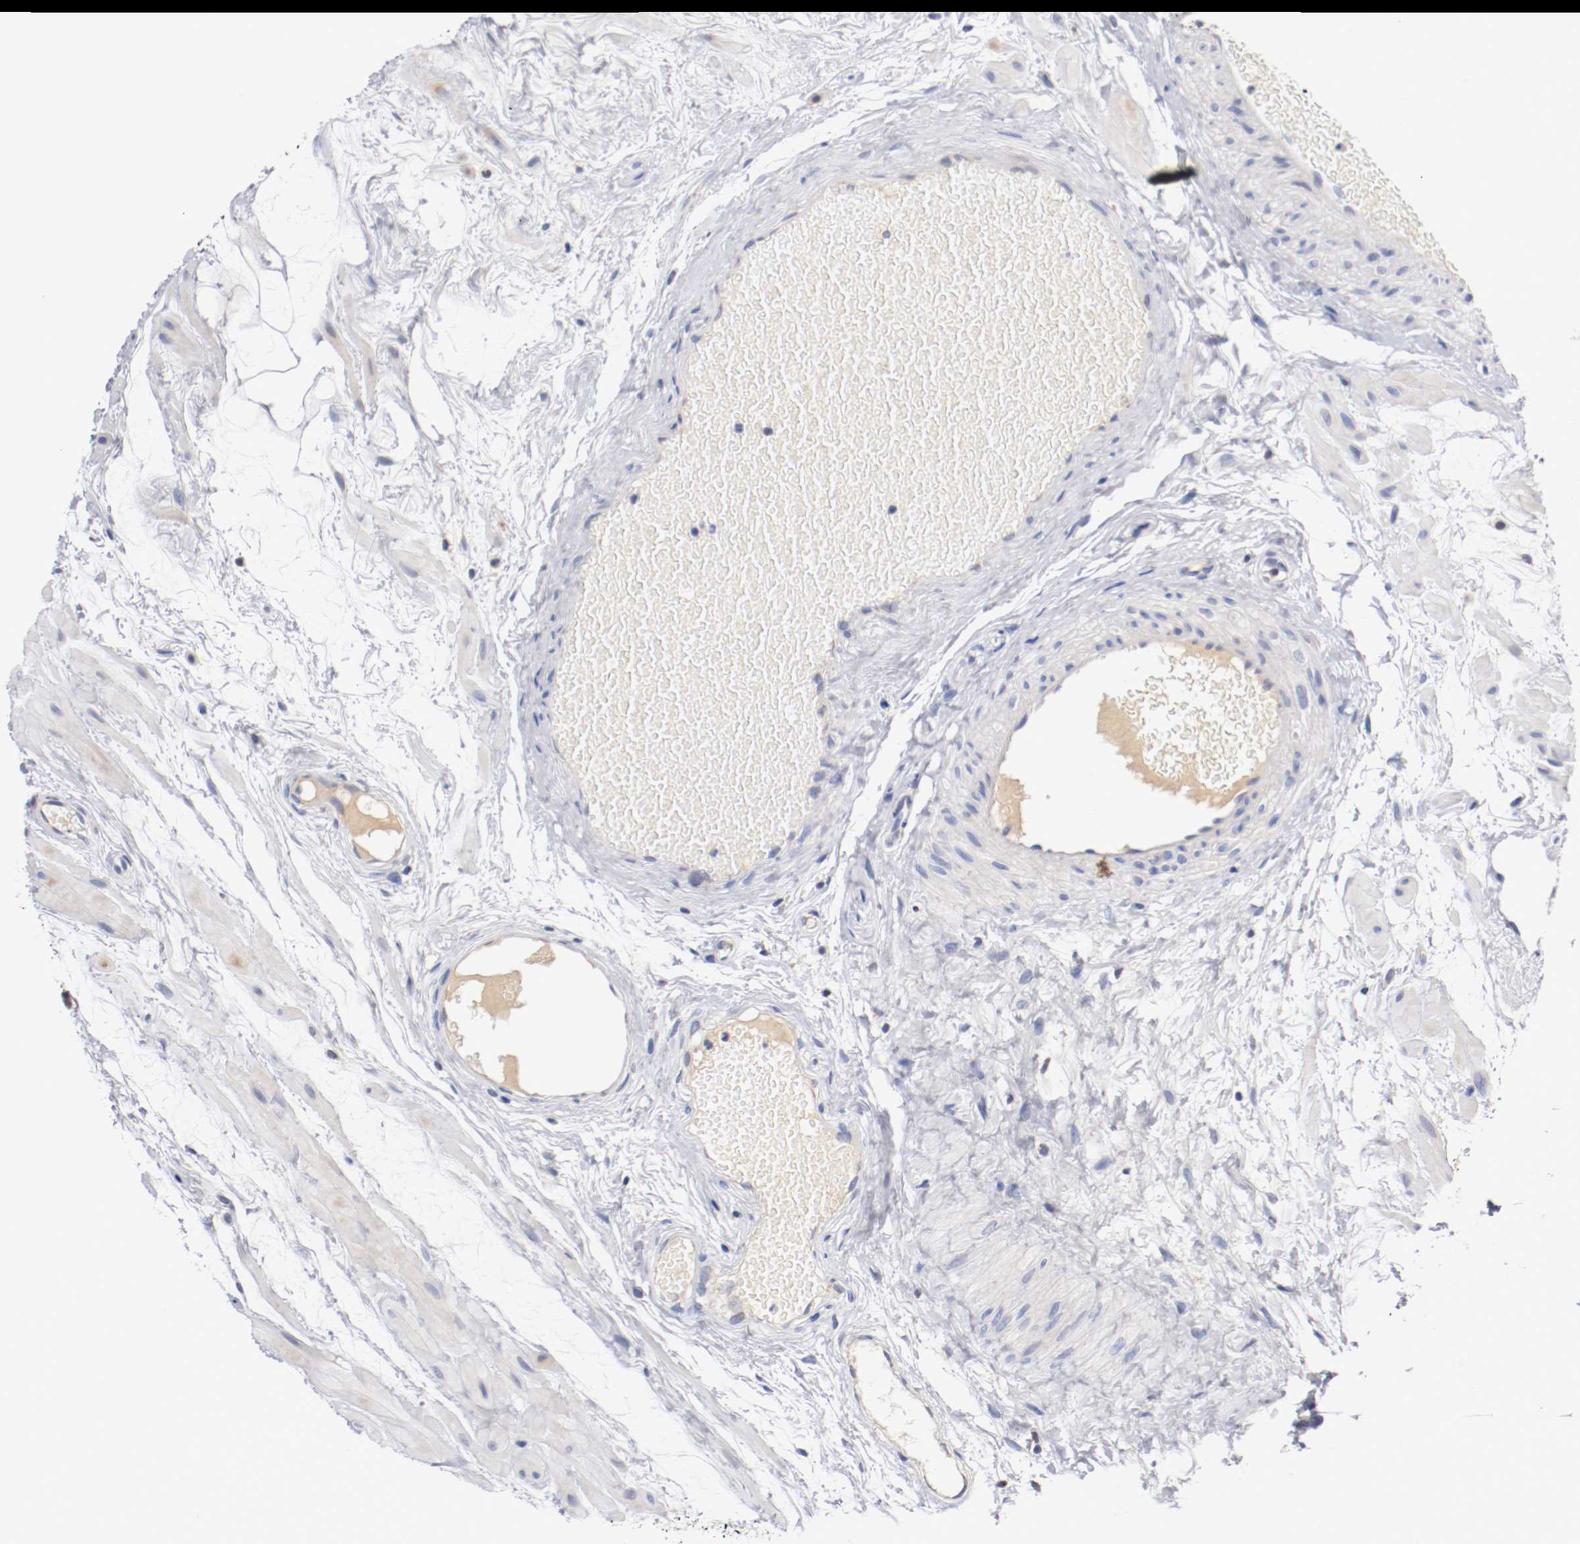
{"staining": {"intensity": "weak", "quantity": "25%-75%", "location": "cytoplasmic/membranous"}, "tissue": "epididymis", "cell_type": "Glandular cells", "image_type": "normal", "snomed": [{"axis": "morphology", "description": "Normal tissue, NOS"}, {"axis": "morphology", "description": "Atrophy, NOS"}, {"axis": "topography", "description": "Testis"}, {"axis": "topography", "description": "Epididymis"}], "caption": "The histopathology image exhibits a brown stain indicating the presence of a protein in the cytoplasmic/membranous of glandular cells in epididymis. (DAB IHC with brightfield microscopy, high magnification).", "gene": "PCSK6", "patient": {"sex": "male", "age": 18}}